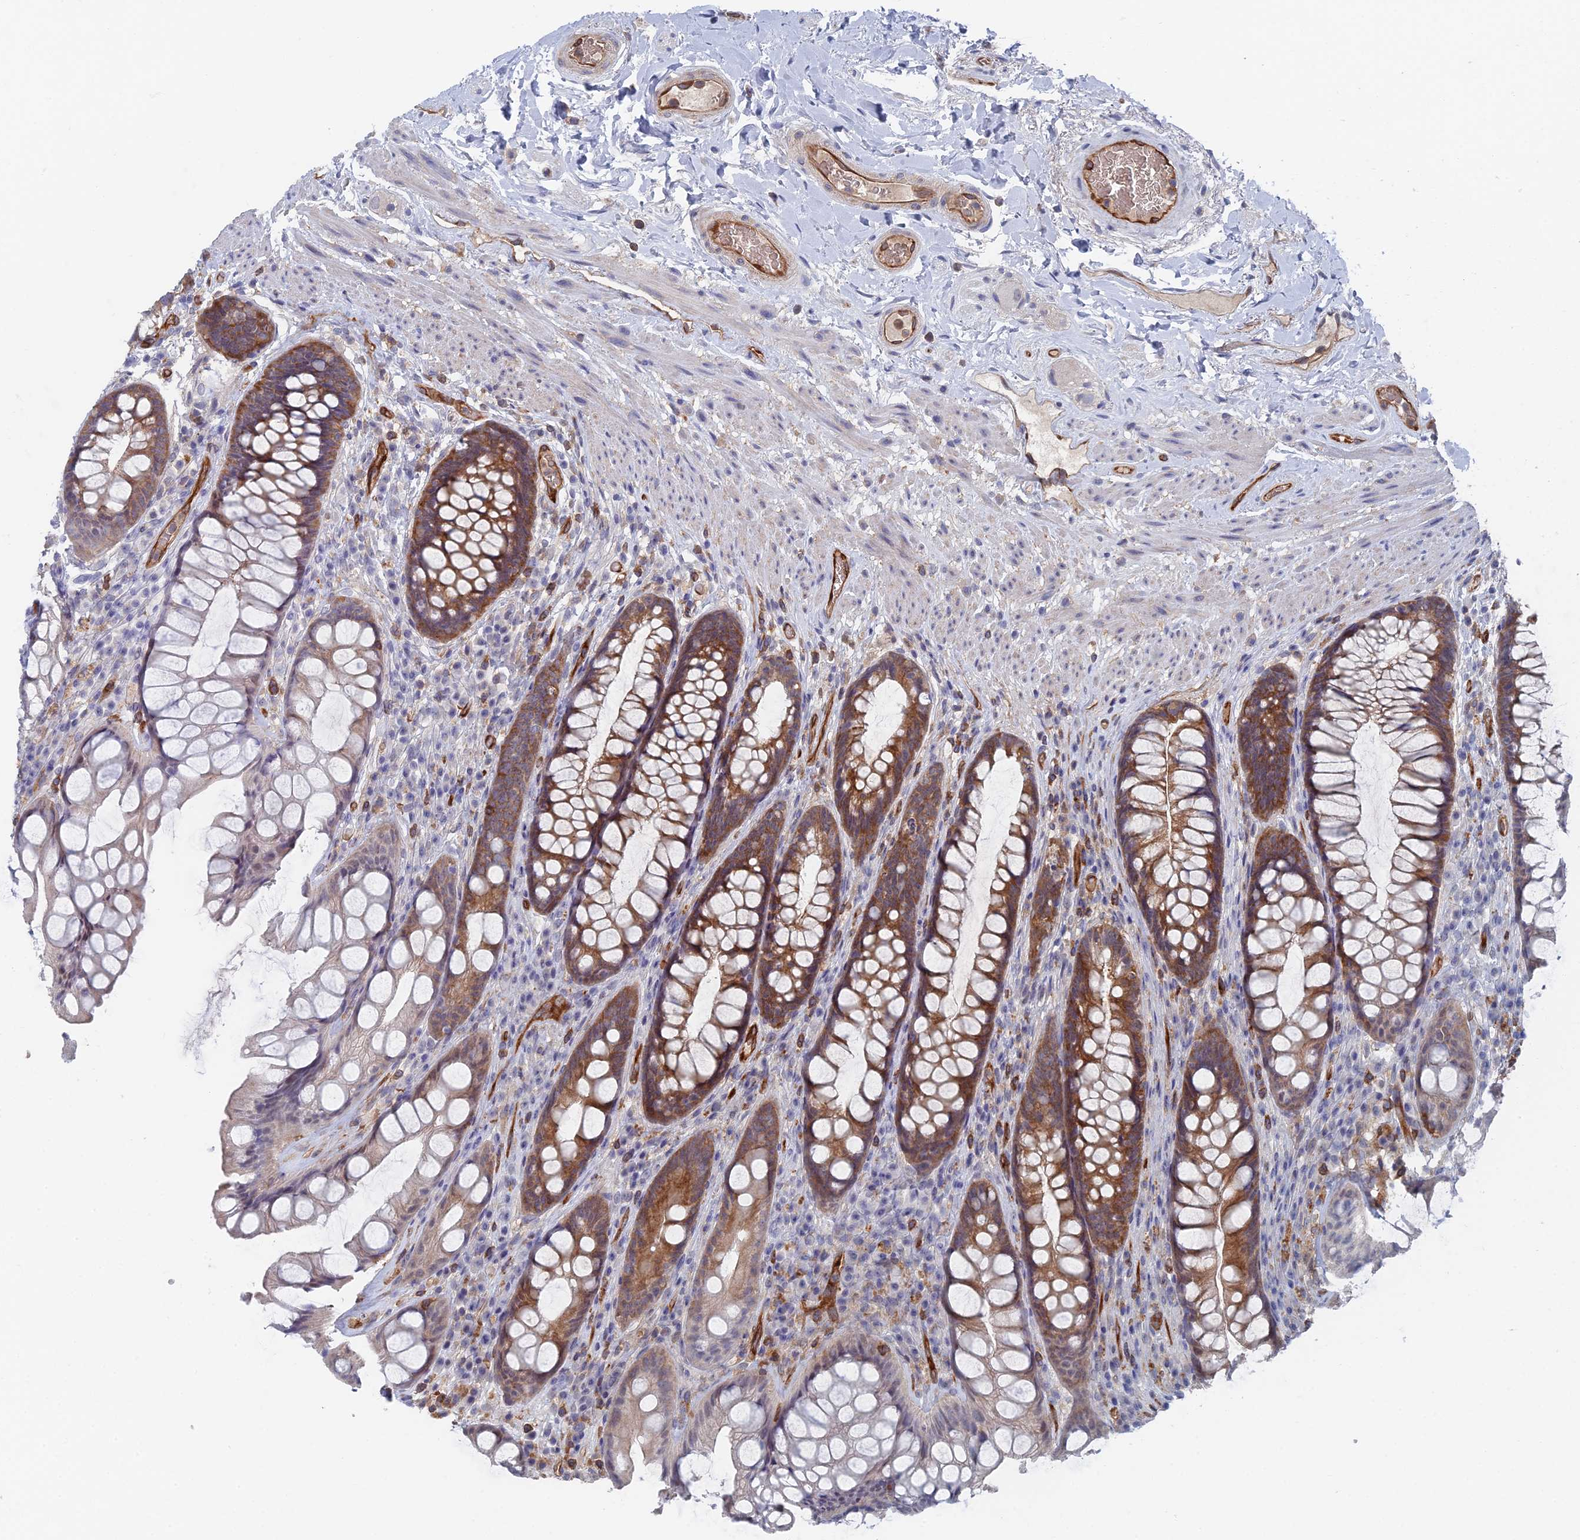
{"staining": {"intensity": "moderate", "quantity": "25%-75%", "location": "cytoplasmic/membranous"}, "tissue": "rectum", "cell_type": "Glandular cells", "image_type": "normal", "snomed": [{"axis": "morphology", "description": "Normal tissue, NOS"}, {"axis": "topography", "description": "Rectum"}], "caption": "About 25%-75% of glandular cells in benign human rectum demonstrate moderate cytoplasmic/membranous protein staining as visualized by brown immunohistochemical staining.", "gene": "ARAP3", "patient": {"sex": "male", "age": 74}}